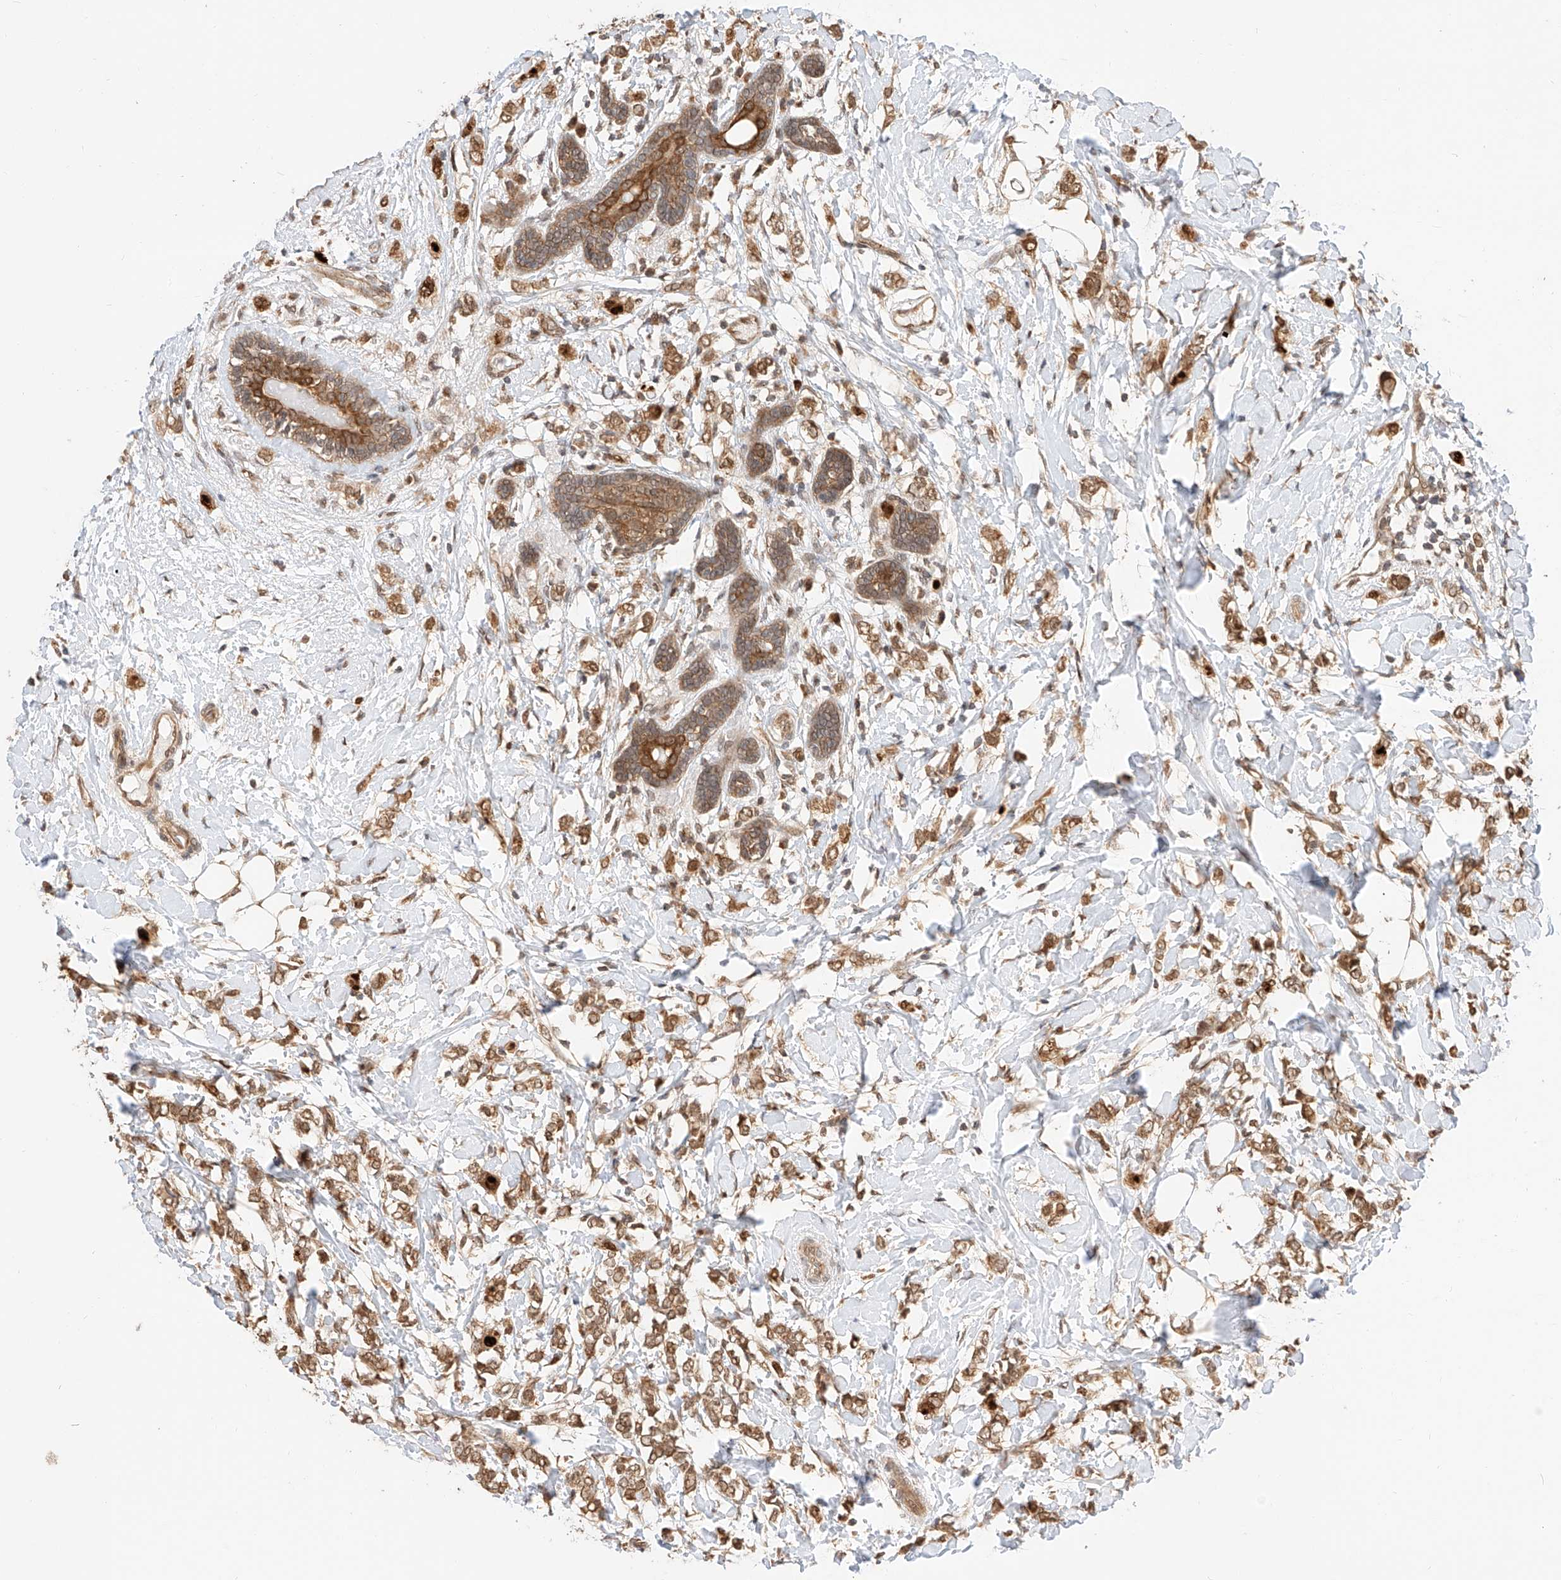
{"staining": {"intensity": "moderate", "quantity": ">75%", "location": "cytoplasmic/membranous,nuclear"}, "tissue": "breast cancer", "cell_type": "Tumor cells", "image_type": "cancer", "snomed": [{"axis": "morphology", "description": "Normal tissue, NOS"}, {"axis": "morphology", "description": "Lobular carcinoma"}, {"axis": "topography", "description": "Breast"}], "caption": "A micrograph showing moderate cytoplasmic/membranous and nuclear staining in approximately >75% of tumor cells in breast lobular carcinoma, as visualized by brown immunohistochemical staining.", "gene": "EIF4H", "patient": {"sex": "female", "age": 47}}